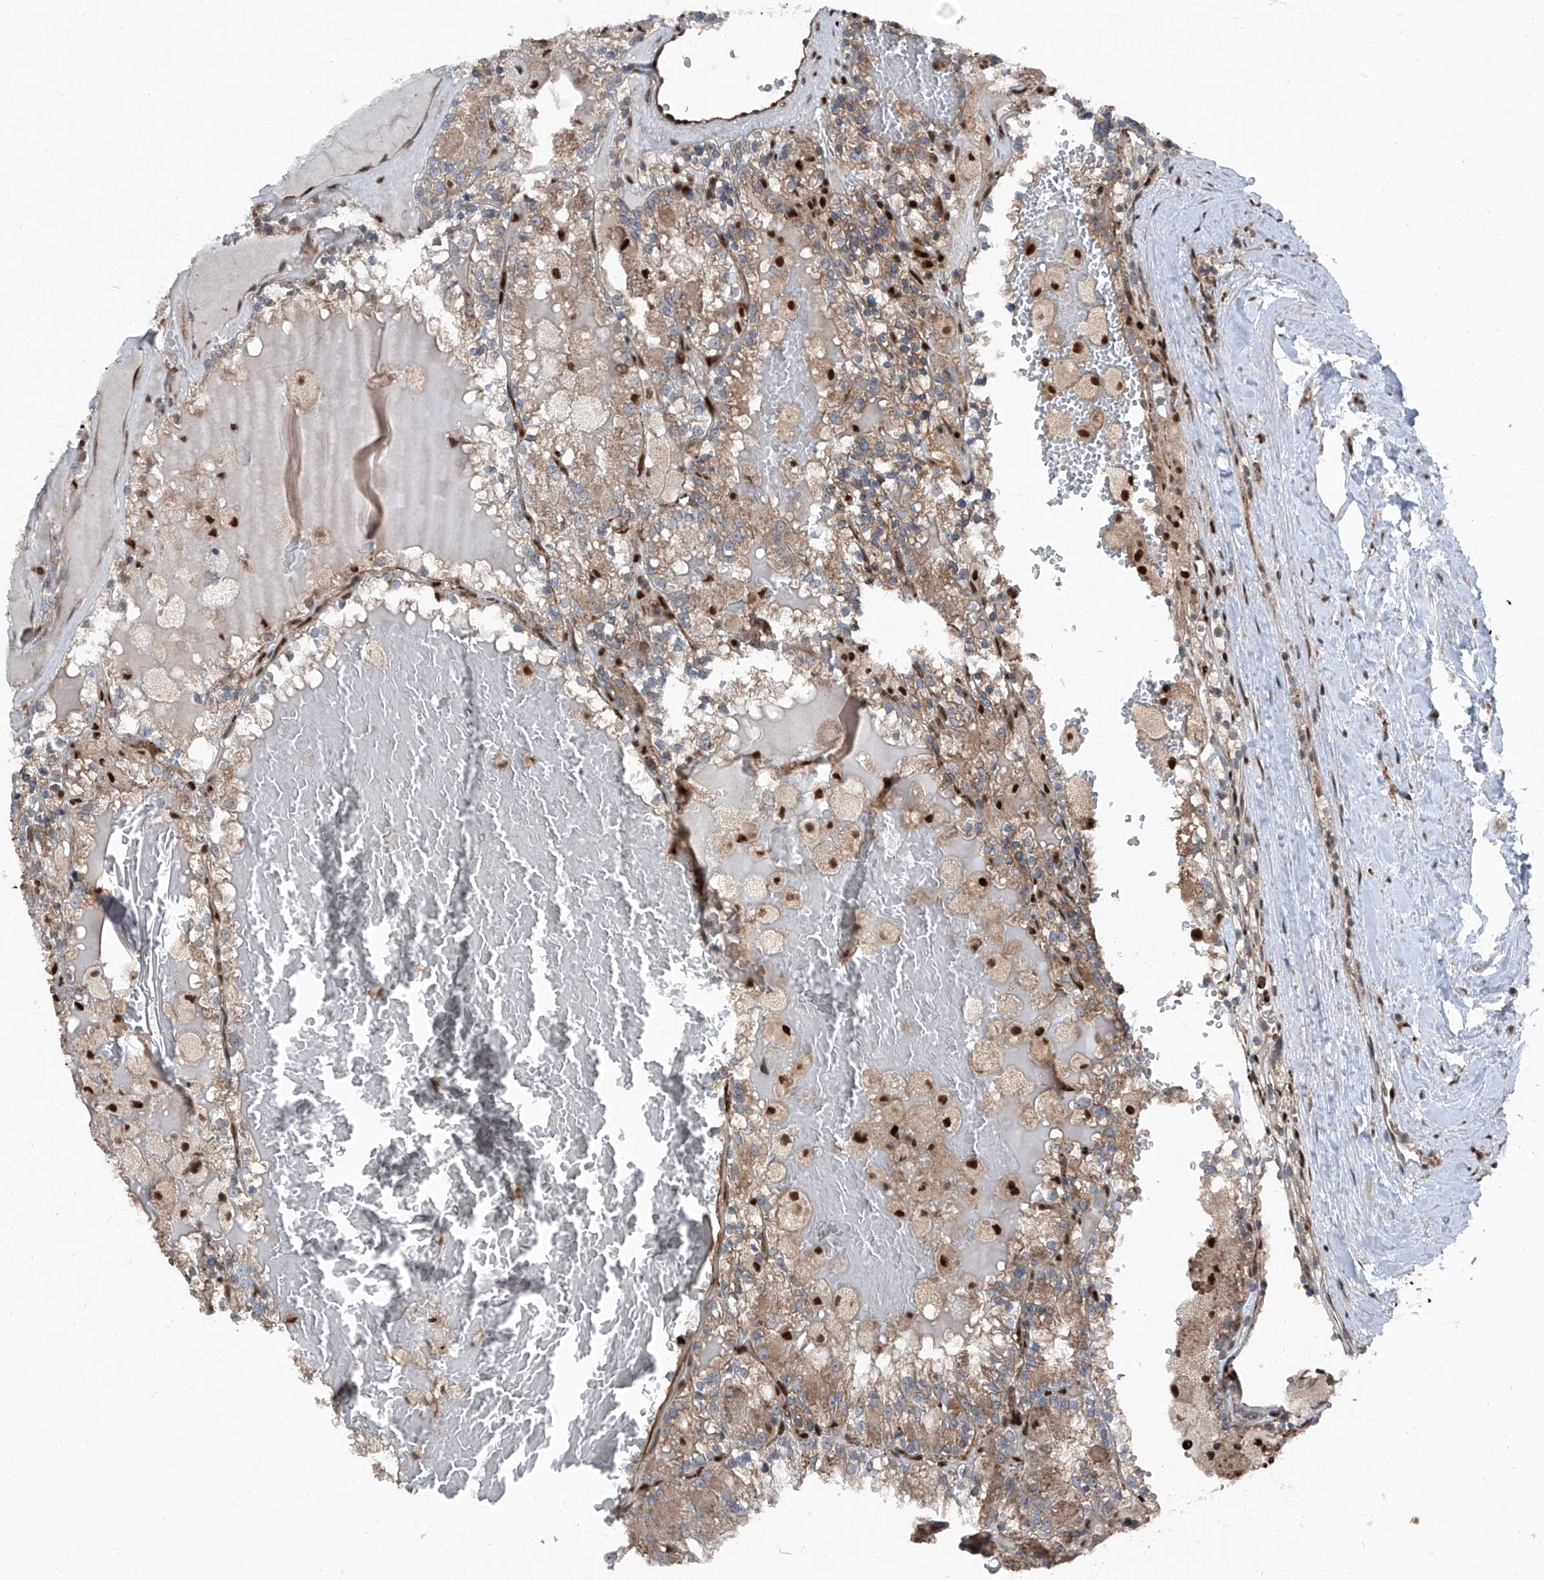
{"staining": {"intensity": "moderate", "quantity": ">75%", "location": "cytoplasmic/membranous,nuclear"}, "tissue": "renal cancer", "cell_type": "Tumor cells", "image_type": "cancer", "snomed": [{"axis": "morphology", "description": "Adenocarcinoma, NOS"}, {"axis": "topography", "description": "Kidney"}], "caption": "Renal cancer (adenocarcinoma) stained with DAB immunohistochemistry shows medium levels of moderate cytoplasmic/membranous and nuclear staining in about >75% of tumor cells. (DAB IHC with brightfield microscopy, high magnification).", "gene": "FKBP5", "patient": {"sex": "female", "age": 56}}